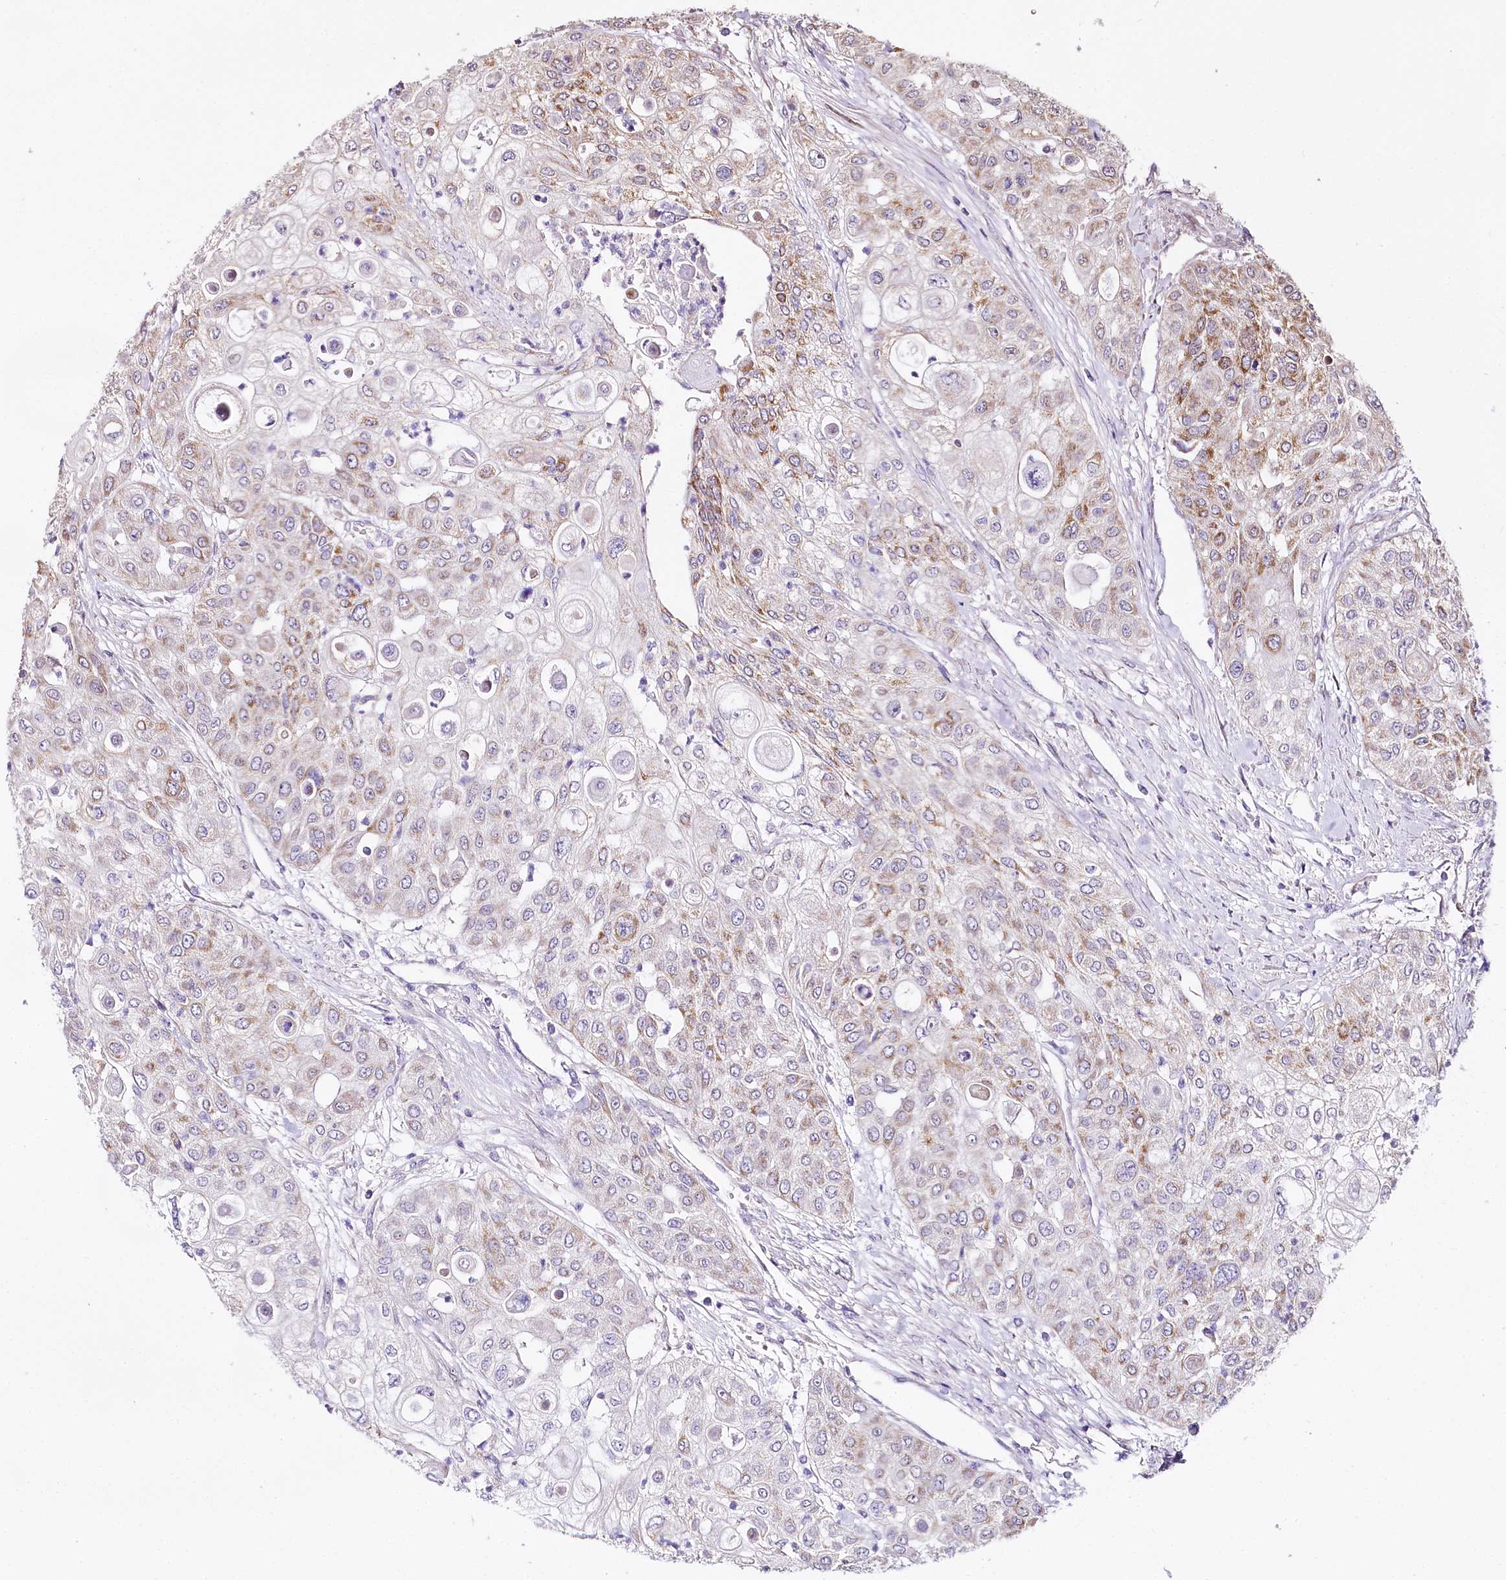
{"staining": {"intensity": "moderate", "quantity": "<25%", "location": "cytoplasmic/membranous"}, "tissue": "urothelial cancer", "cell_type": "Tumor cells", "image_type": "cancer", "snomed": [{"axis": "morphology", "description": "Urothelial carcinoma, High grade"}, {"axis": "topography", "description": "Urinary bladder"}], "caption": "Tumor cells display moderate cytoplasmic/membranous positivity in about <25% of cells in urothelial carcinoma (high-grade). The staining was performed using DAB, with brown indicating positive protein expression. Nuclei are stained blue with hematoxylin.", "gene": "ZNF226", "patient": {"sex": "female", "age": 79}}